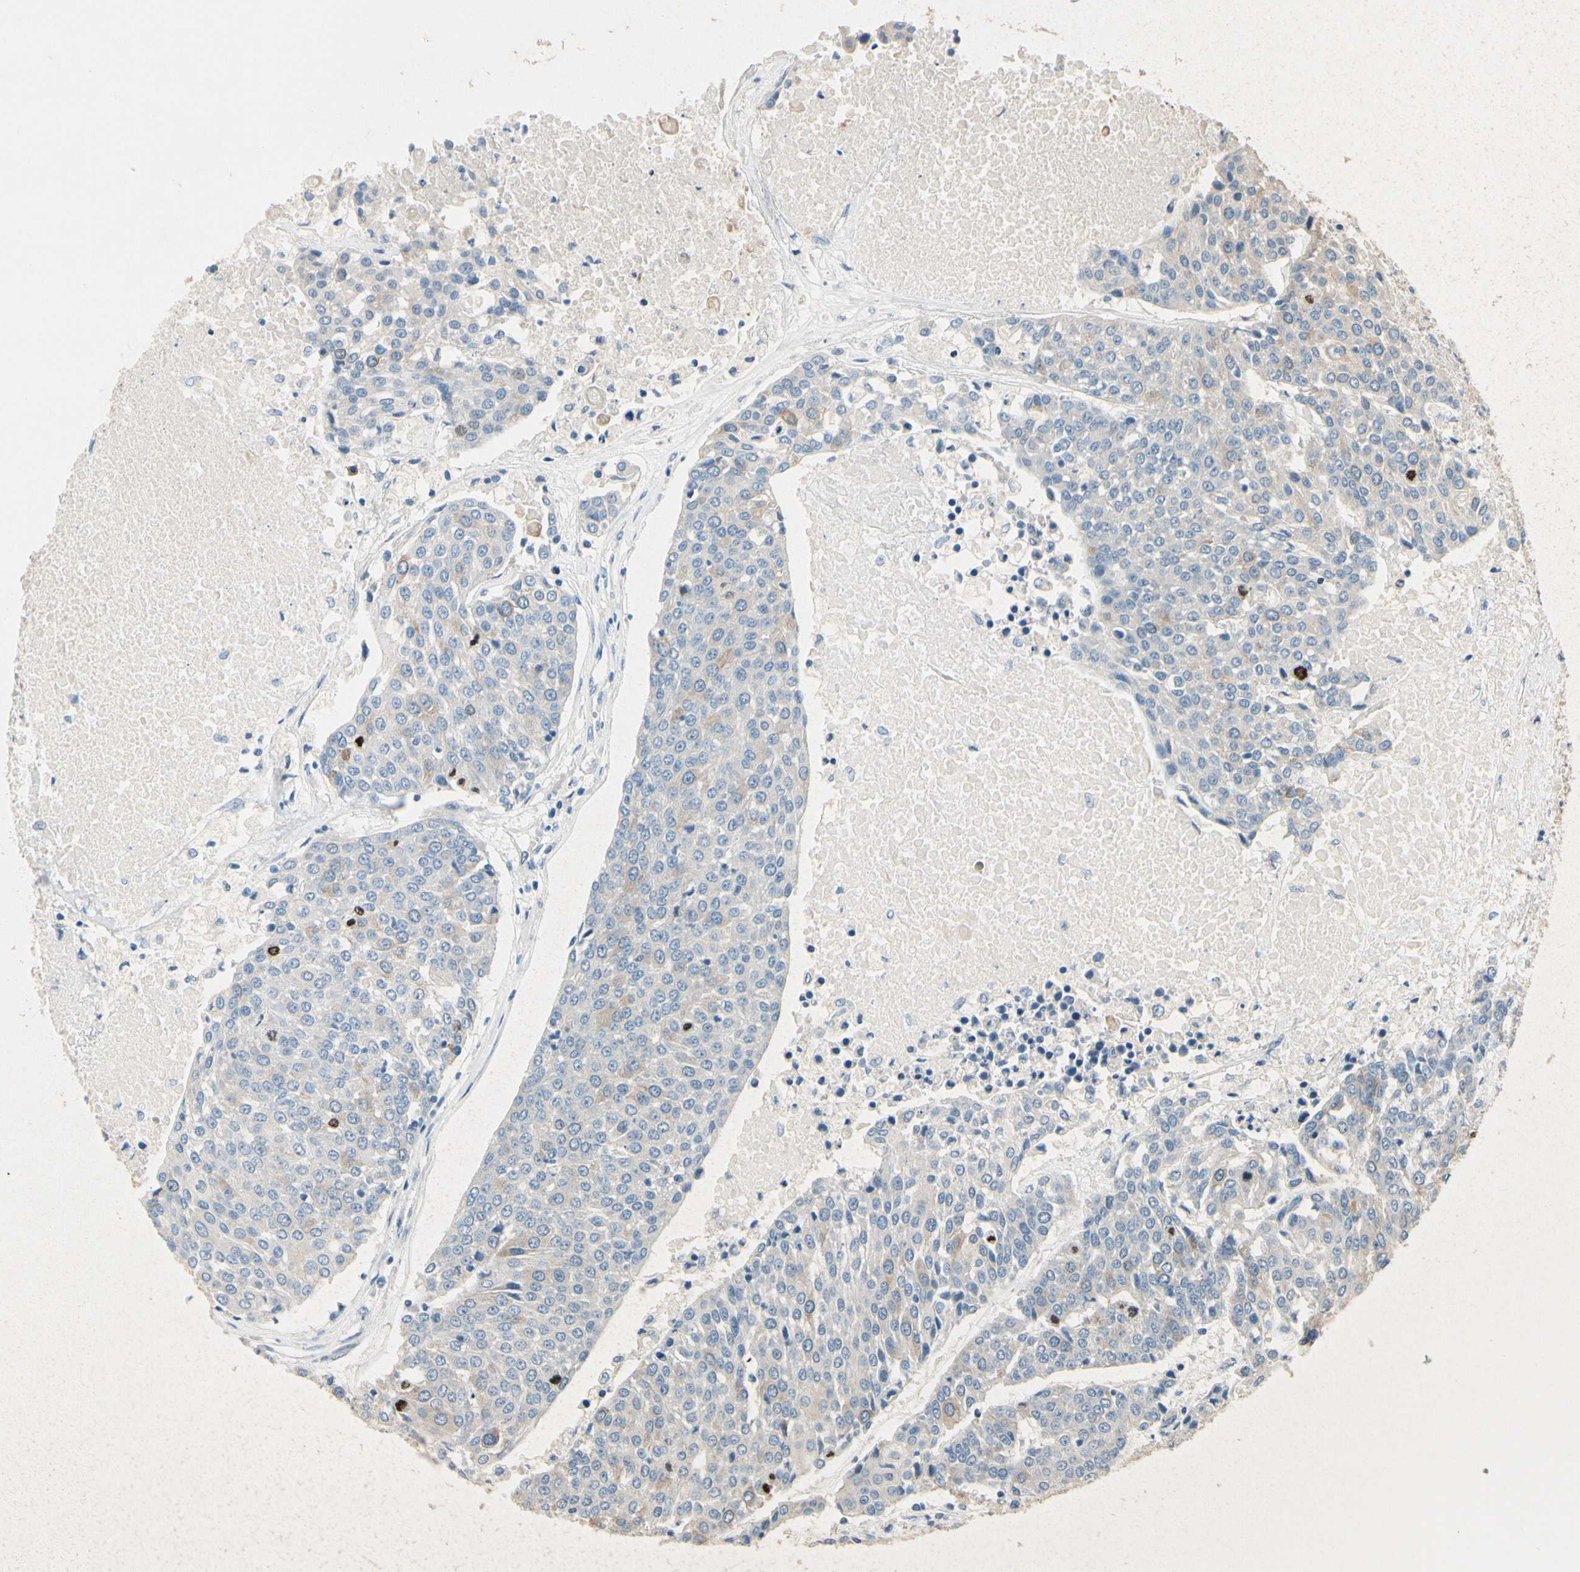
{"staining": {"intensity": "weak", "quantity": "<25%", "location": "cytoplasmic/membranous"}, "tissue": "urothelial cancer", "cell_type": "Tumor cells", "image_type": "cancer", "snomed": [{"axis": "morphology", "description": "Urothelial carcinoma, High grade"}, {"axis": "topography", "description": "Urinary bladder"}], "caption": "There is no significant staining in tumor cells of high-grade urothelial carcinoma.", "gene": "CKAP2", "patient": {"sex": "female", "age": 85}}